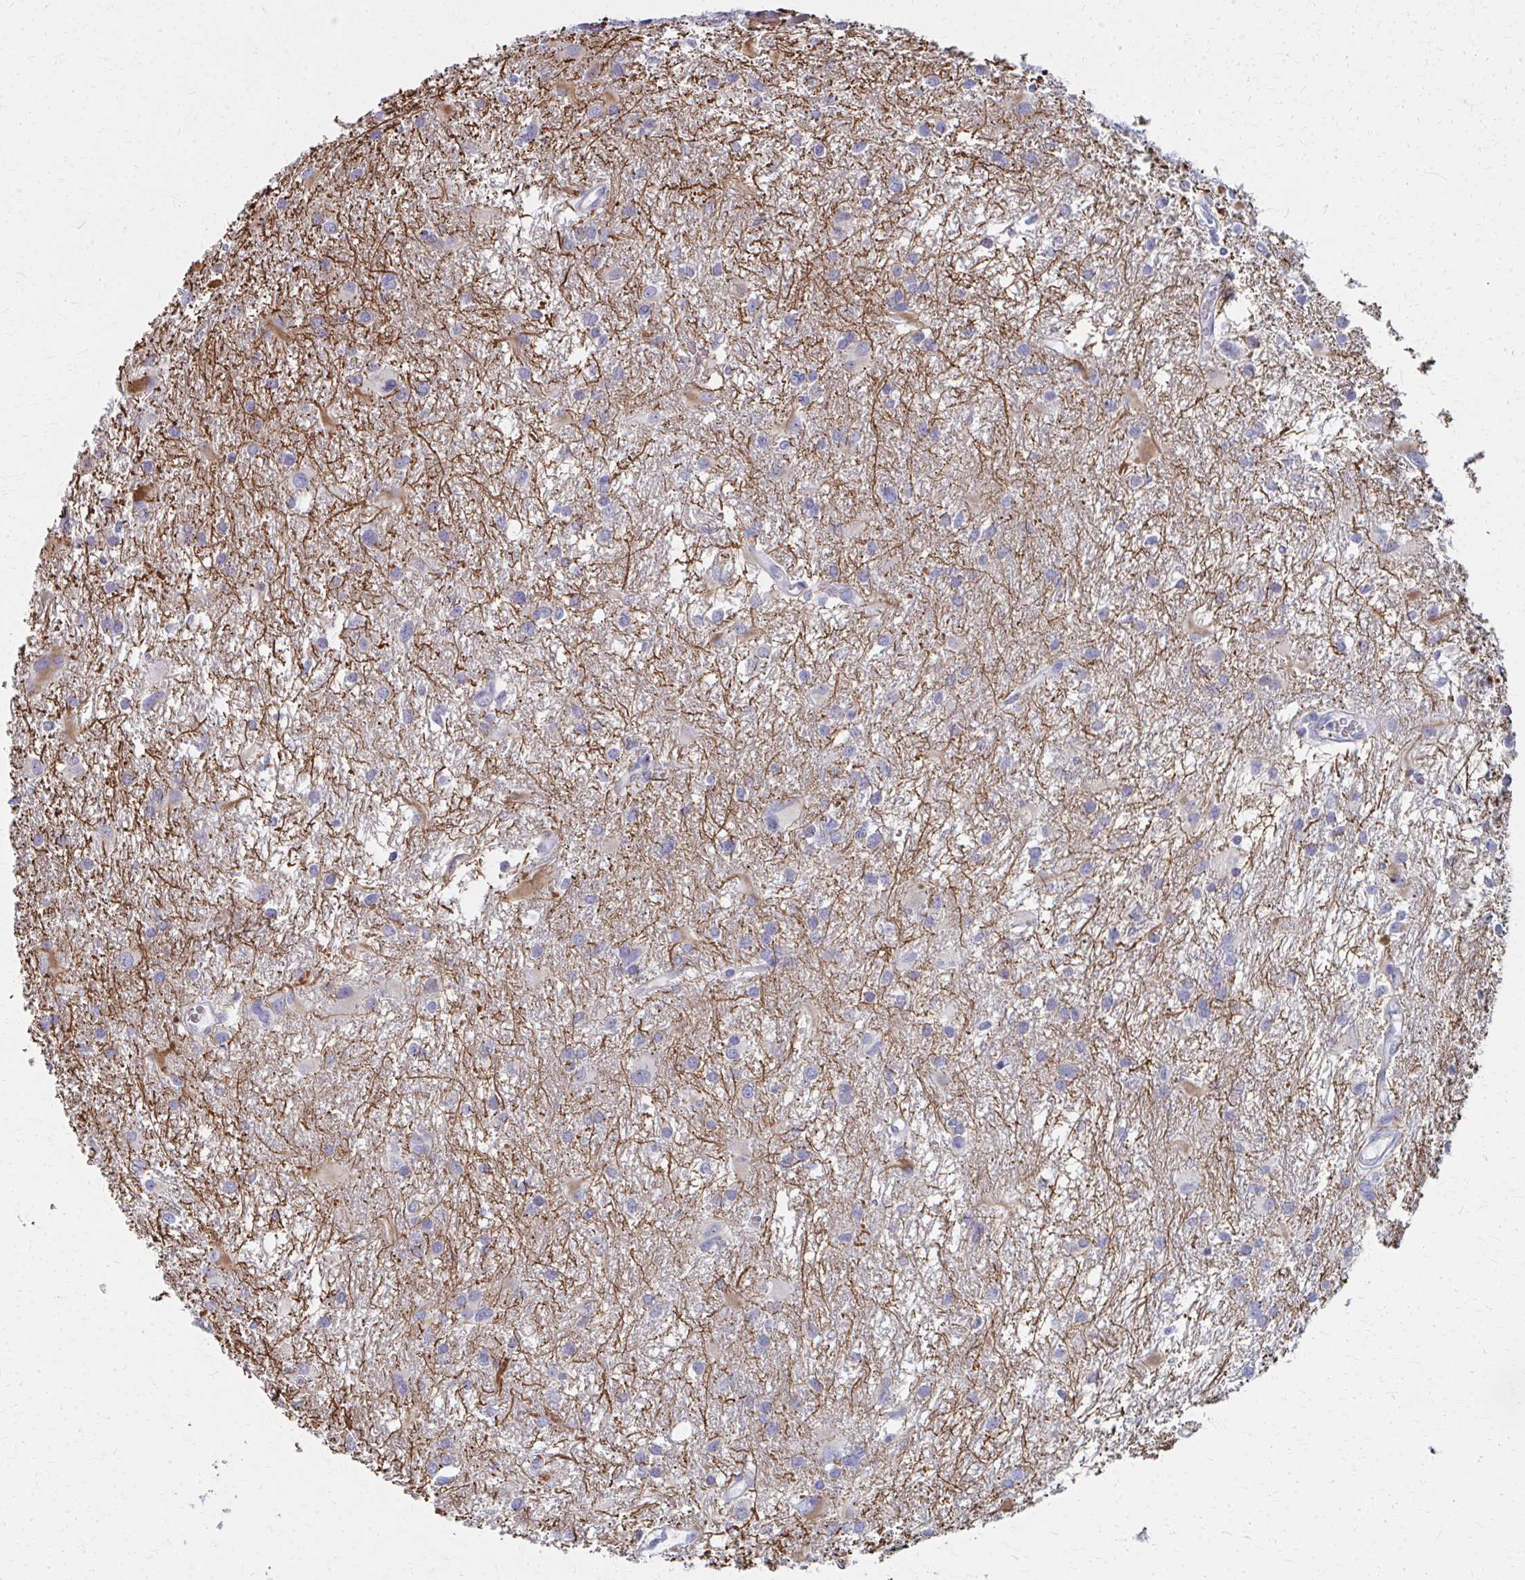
{"staining": {"intensity": "negative", "quantity": "none", "location": "none"}, "tissue": "glioma", "cell_type": "Tumor cells", "image_type": "cancer", "snomed": [{"axis": "morphology", "description": "Glioma, malignant, High grade"}, {"axis": "topography", "description": "Brain"}], "caption": "Immunohistochemical staining of human malignant glioma (high-grade) displays no significant staining in tumor cells.", "gene": "MS4A2", "patient": {"sex": "male", "age": 53}}